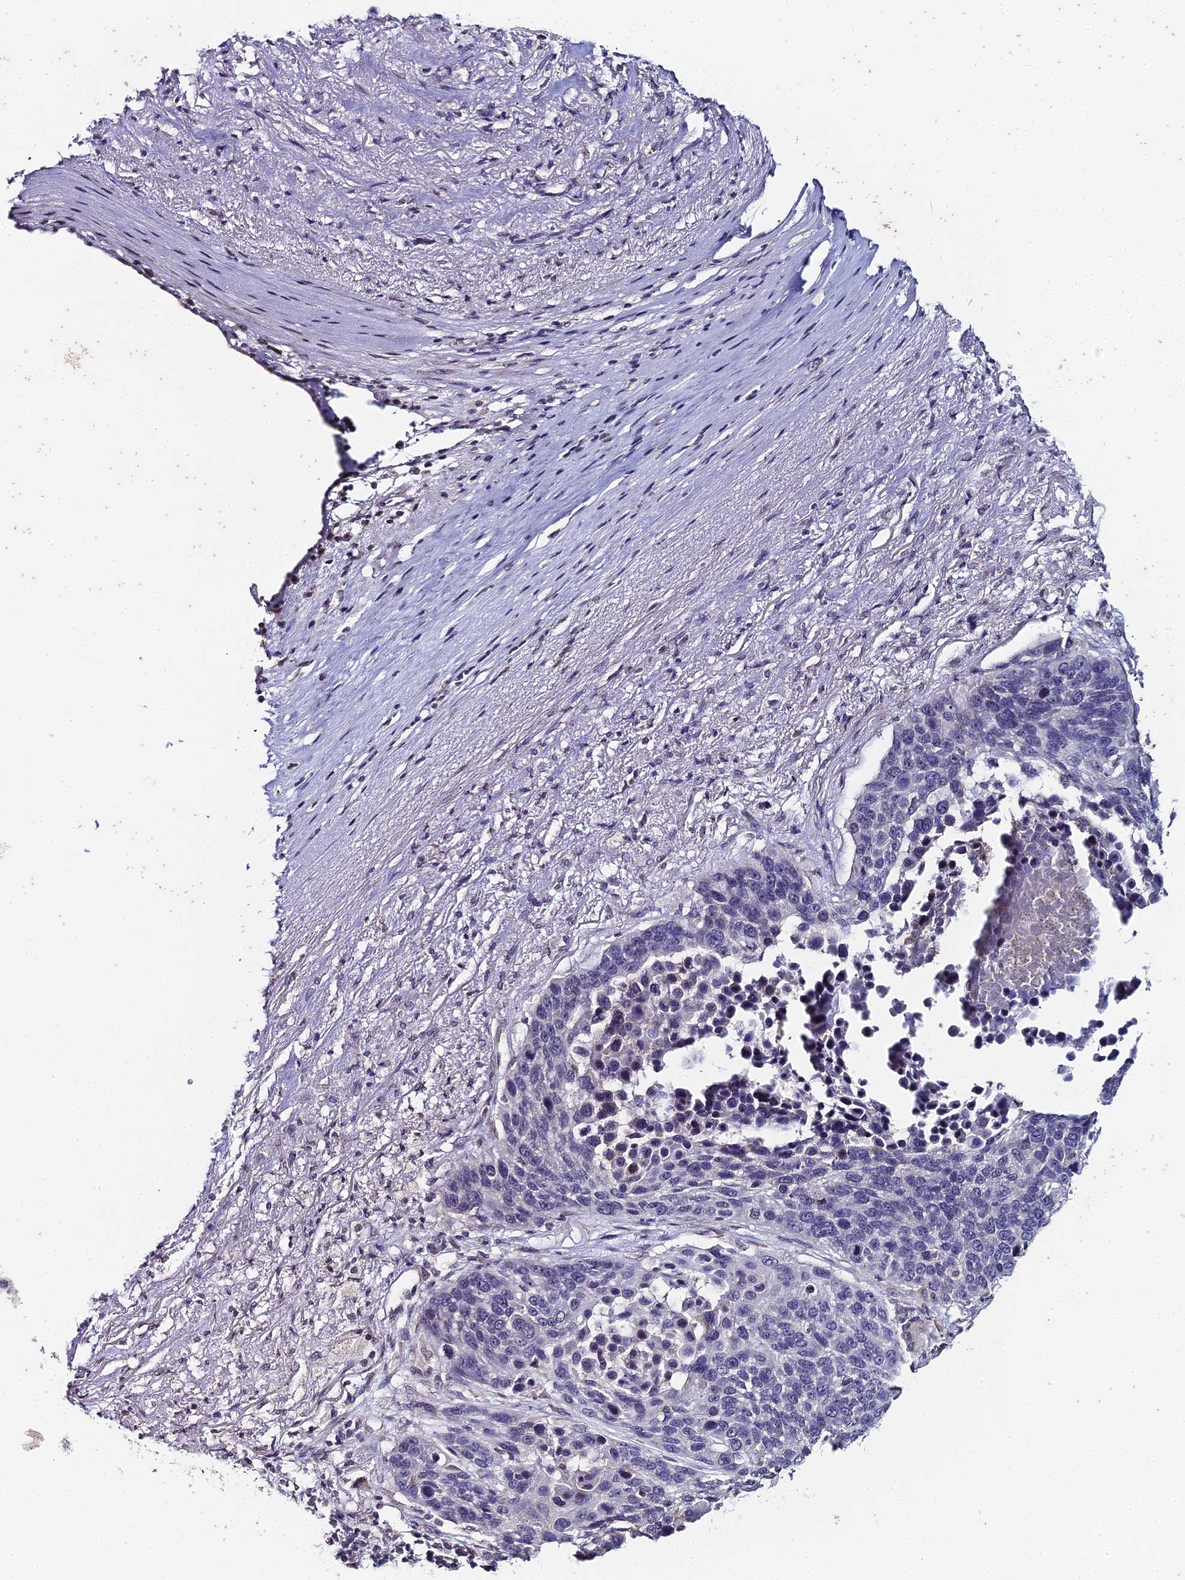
{"staining": {"intensity": "negative", "quantity": "none", "location": "none"}, "tissue": "lung cancer", "cell_type": "Tumor cells", "image_type": "cancer", "snomed": [{"axis": "morphology", "description": "Normal tissue, NOS"}, {"axis": "morphology", "description": "Squamous cell carcinoma, NOS"}, {"axis": "topography", "description": "Lymph node"}, {"axis": "topography", "description": "Lung"}], "caption": "Tumor cells are negative for protein expression in human lung squamous cell carcinoma. (DAB (3,3'-diaminobenzidine) immunohistochemistry visualized using brightfield microscopy, high magnification).", "gene": "PRR22", "patient": {"sex": "male", "age": 66}}